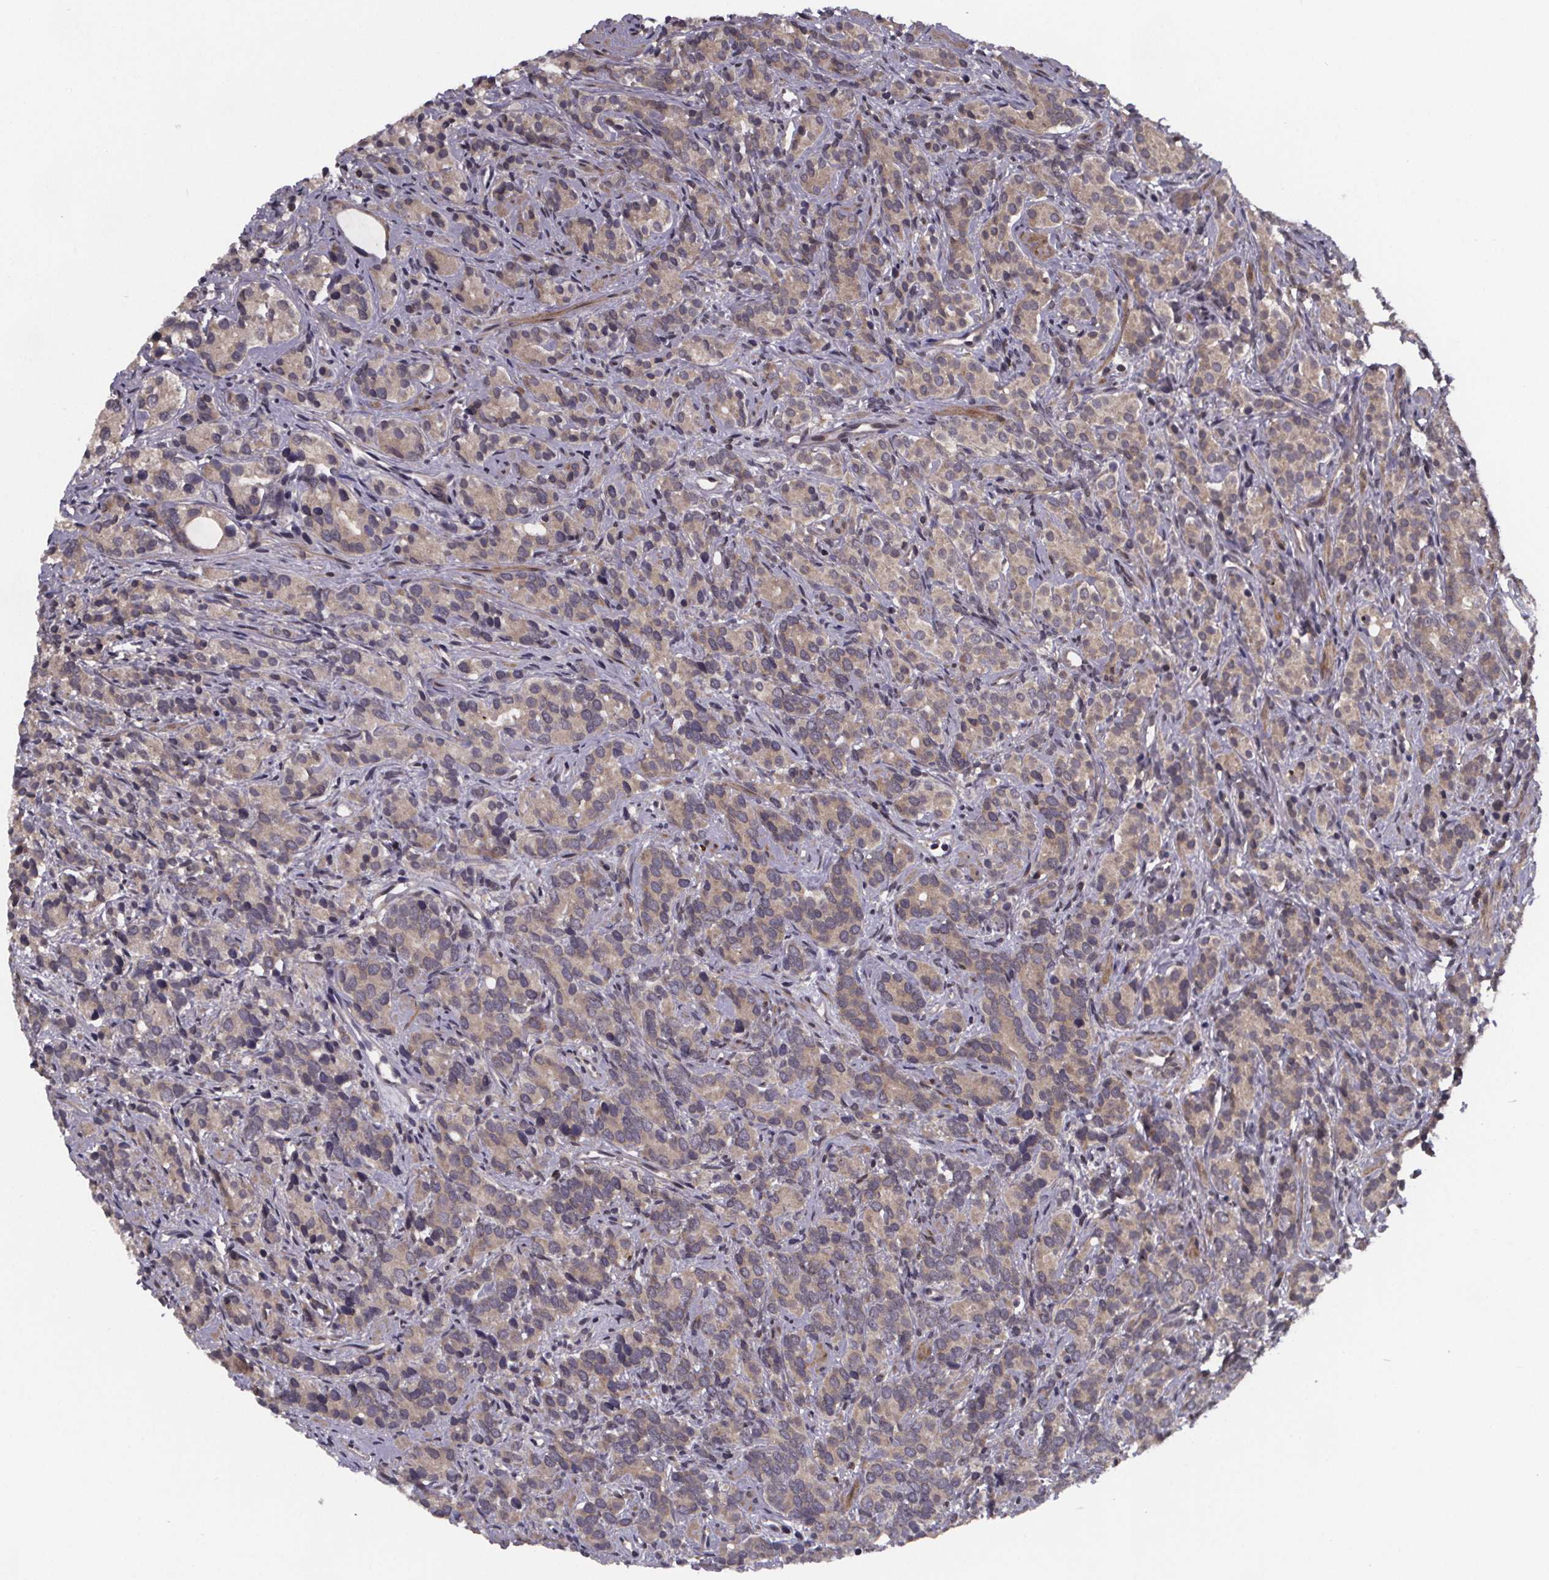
{"staining": {"intensity": "weak", "quantity": ">75%", "location": "cytoplasmic/membranous"}, "tissue": "prostate cancer", "cell_type": "Tumor cells", "image_type": "cancer", "snomed": [{"axis": "morphology", "description": "Adenocarcinoma, High grade"}, {"axis": "topography", "description": "Prostate"}], "caption": "Weak cytoplasmic/membranous positivity is appreciated in about >75% of tumor cells in adenocarcinoma (high-grade) (prostate). The staining is performed using DAB (3,3'-diaminobenzidine) brown chromogen to label protein expression. The nuclei are counter-stained blue using hematoxylin.", "gene": "FN3KRP", "patient": {"sex": "male", "age": 84}}